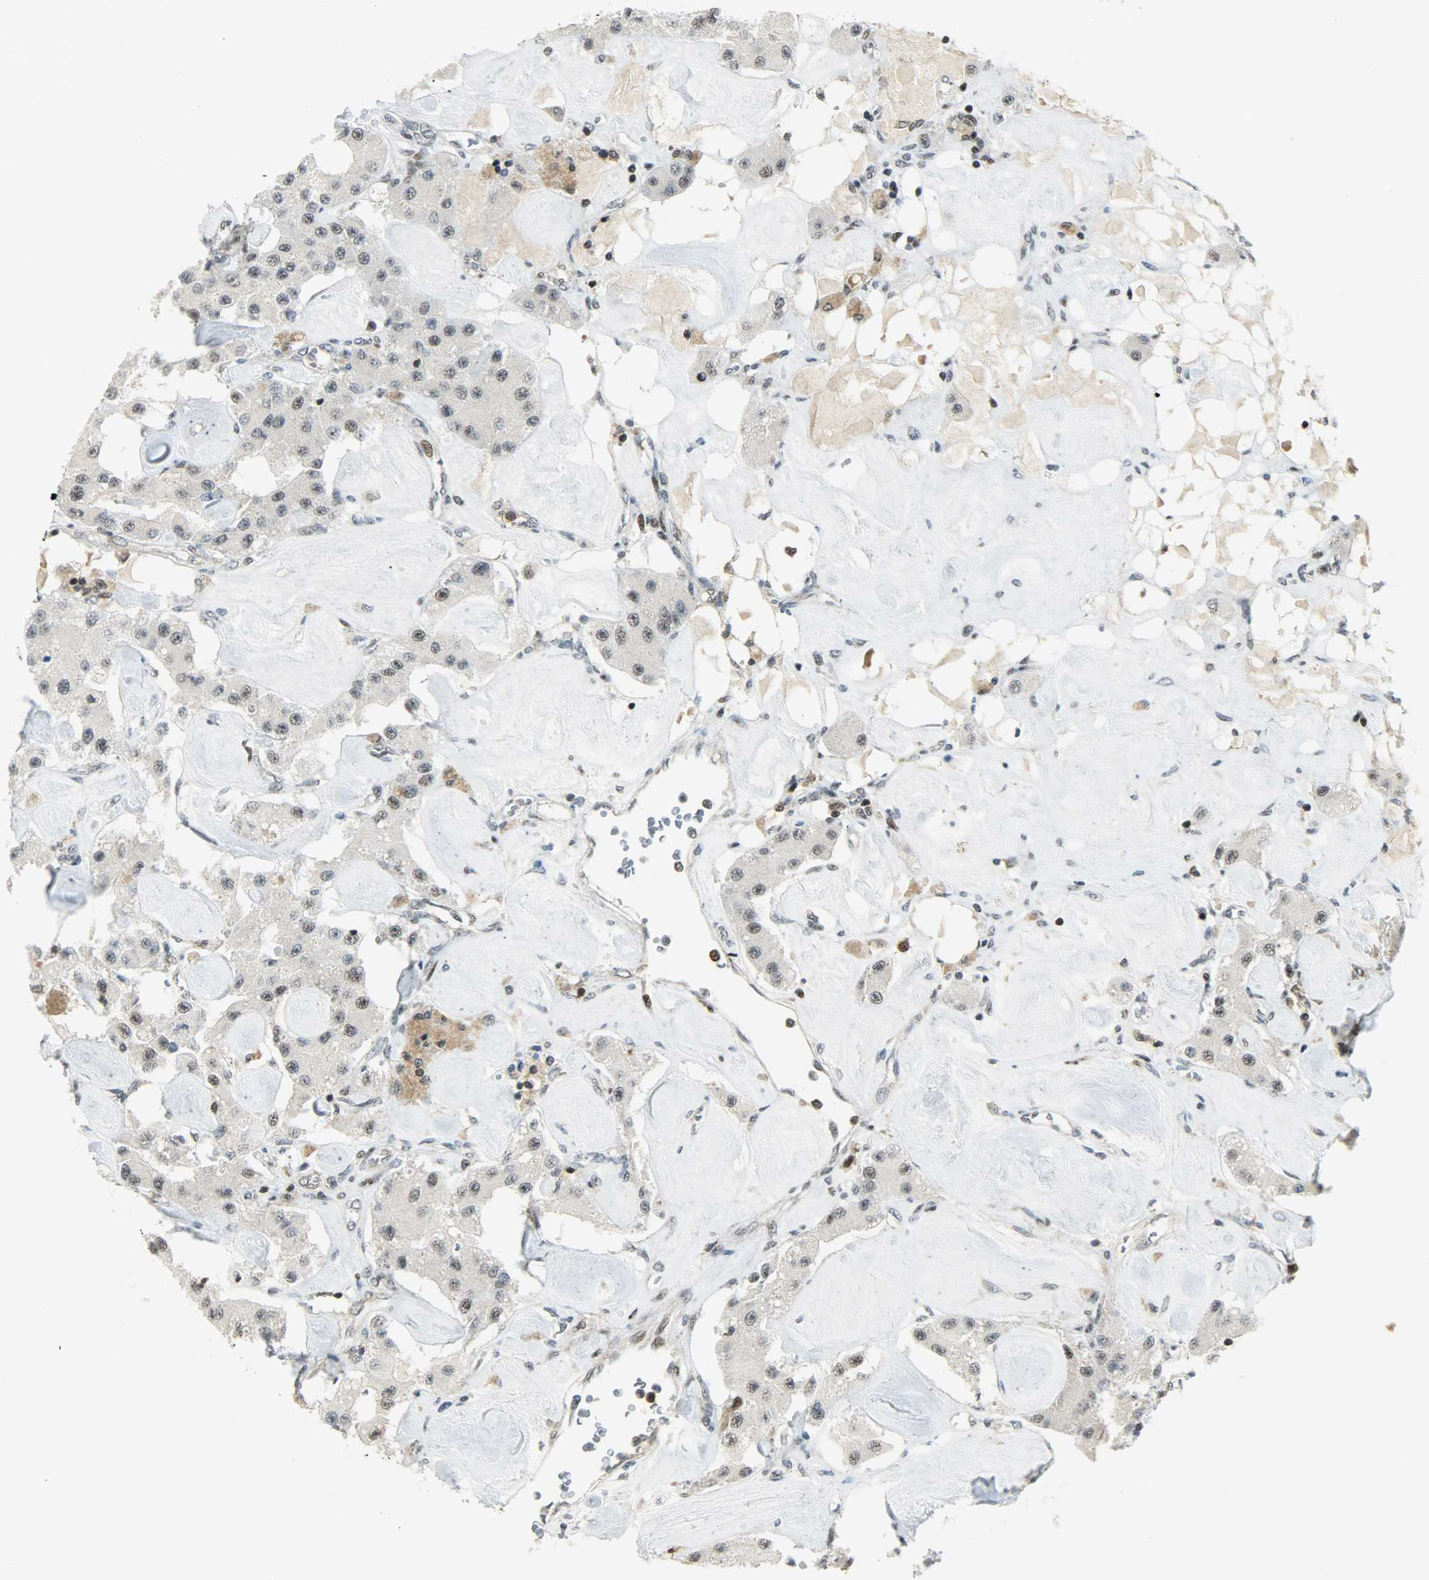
{"staining": {"intensity": "weak", "quantity": "25%-75%", "location": "none"}, "tissue": "carcinoid", "cell_type": "Tumor cells", "image_type": "cancer", "snomed": [{"axis": "morphology", "description": "Carcinoid, malignant, NOS"}, {"axis": "topography", "description": "Pancreas"}], "caption": "IHC staining of carcinoid, which demonstrates low levels of weak None expression in about 25%-75% of tumor cells indicating weak None protein expression. The staining was performed using DAB (brown) for protein detection and nuclei were counterstained in hematoxylin (blue).", "gene": "IL15", "patient": {"sex": "male", "age": 41}}